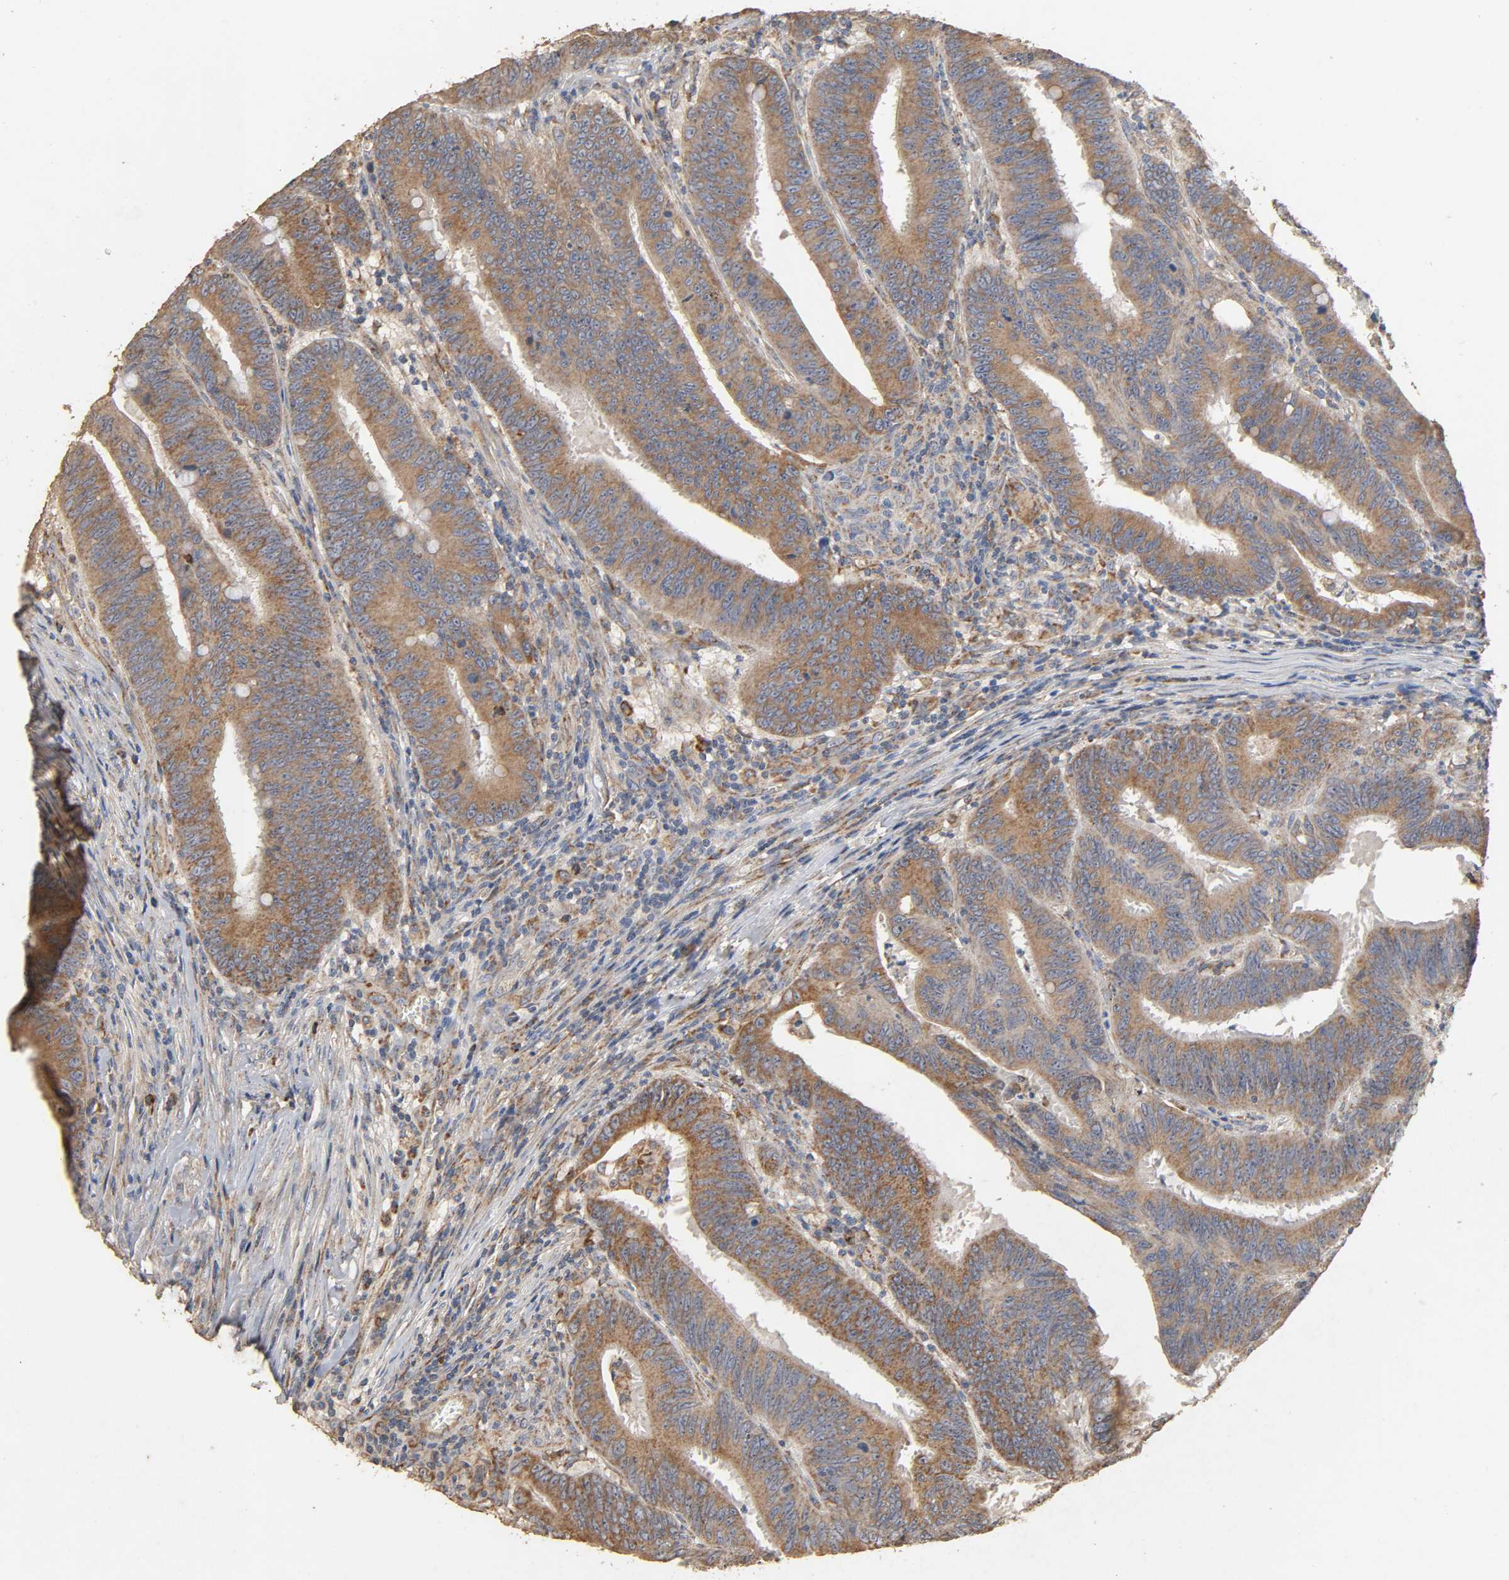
{"staining": {"intensity": "strong", "quantity": ">75%", "location": "cytoplasmic/membranous"}, "tissue": "colorectal cancer", "cell_type": "Tumor cells", "image_type": "cancer", "snomed": [{"axis": "morphology", "description": "Adenocarcinoma, NOS"}, {"axis": "topography", "description": "Colon"}], "caption": "Immunohistochemistry staining of colorectal cancer, which displays high levels of strong cytoplasmic/membranous expression in about >75% of tumor cells indicating strong cytoplasmic/membranous protein staining. The staining was performed using DAB (brown) for protein detection and nuclei were counterstained in hematoxylin (blue).", "gene": "NDUFS3", "patient": {"sex": "male", "age": 45}}